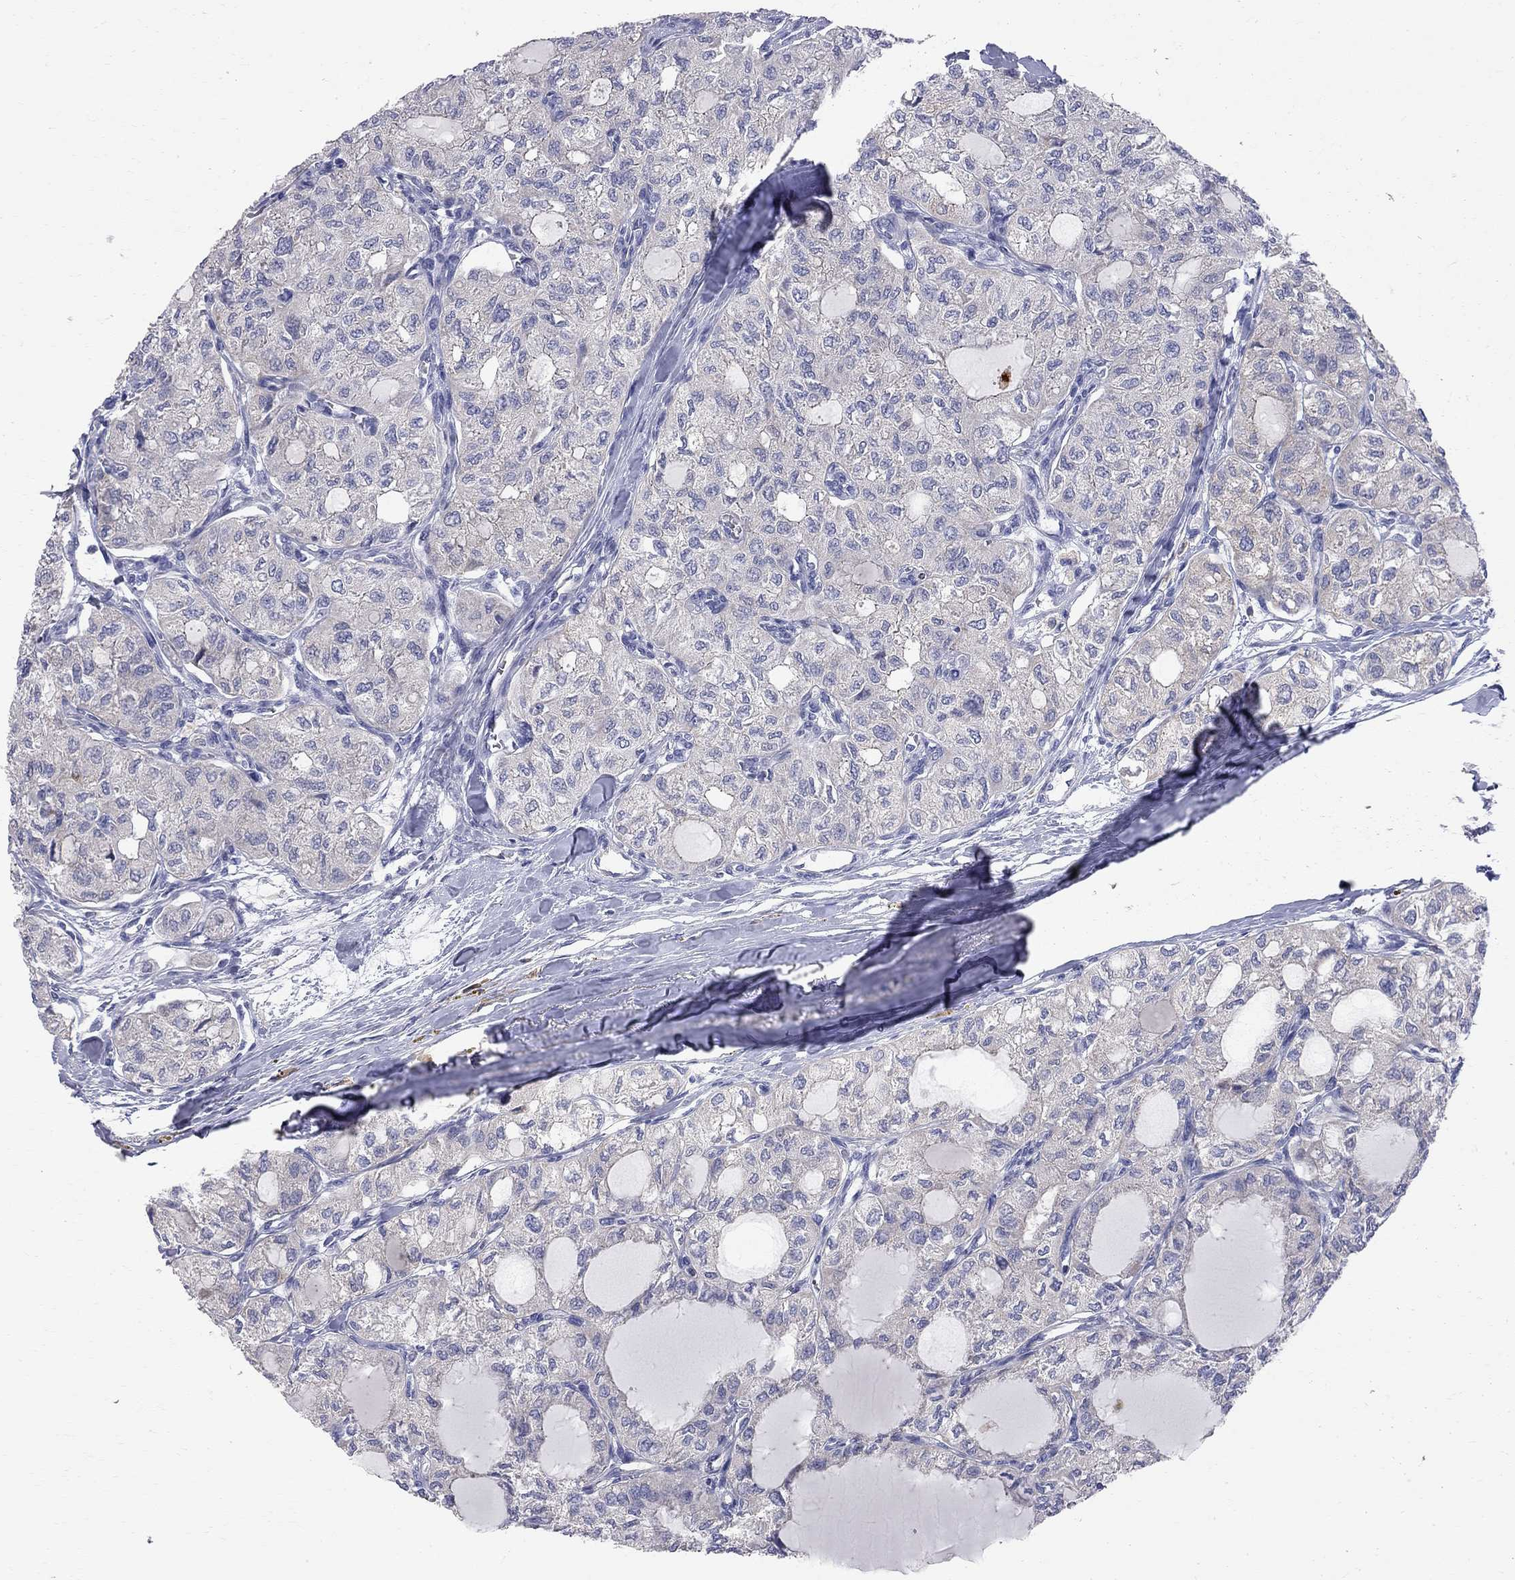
{"staining": {"intensity": "negative", "quantity": "none", "location": "none"}, "tissue": "thyroid cancer", "cell_type": "Tumor cells", "image_type": "cancer", "snomed": [{"axis": "morphology", "description": "Follicular adenoma carcinoma, NOS"}, {"axis": "topography", "description": "Thyroid gland"}], "caption": "Immunohistochemistry (IHC) of human follicular adenoma carcinoma (thyroid) reveals no staining in tumor cells.", "gene": "ACSL1", "patient": {"sex": "male", "age": 75}}